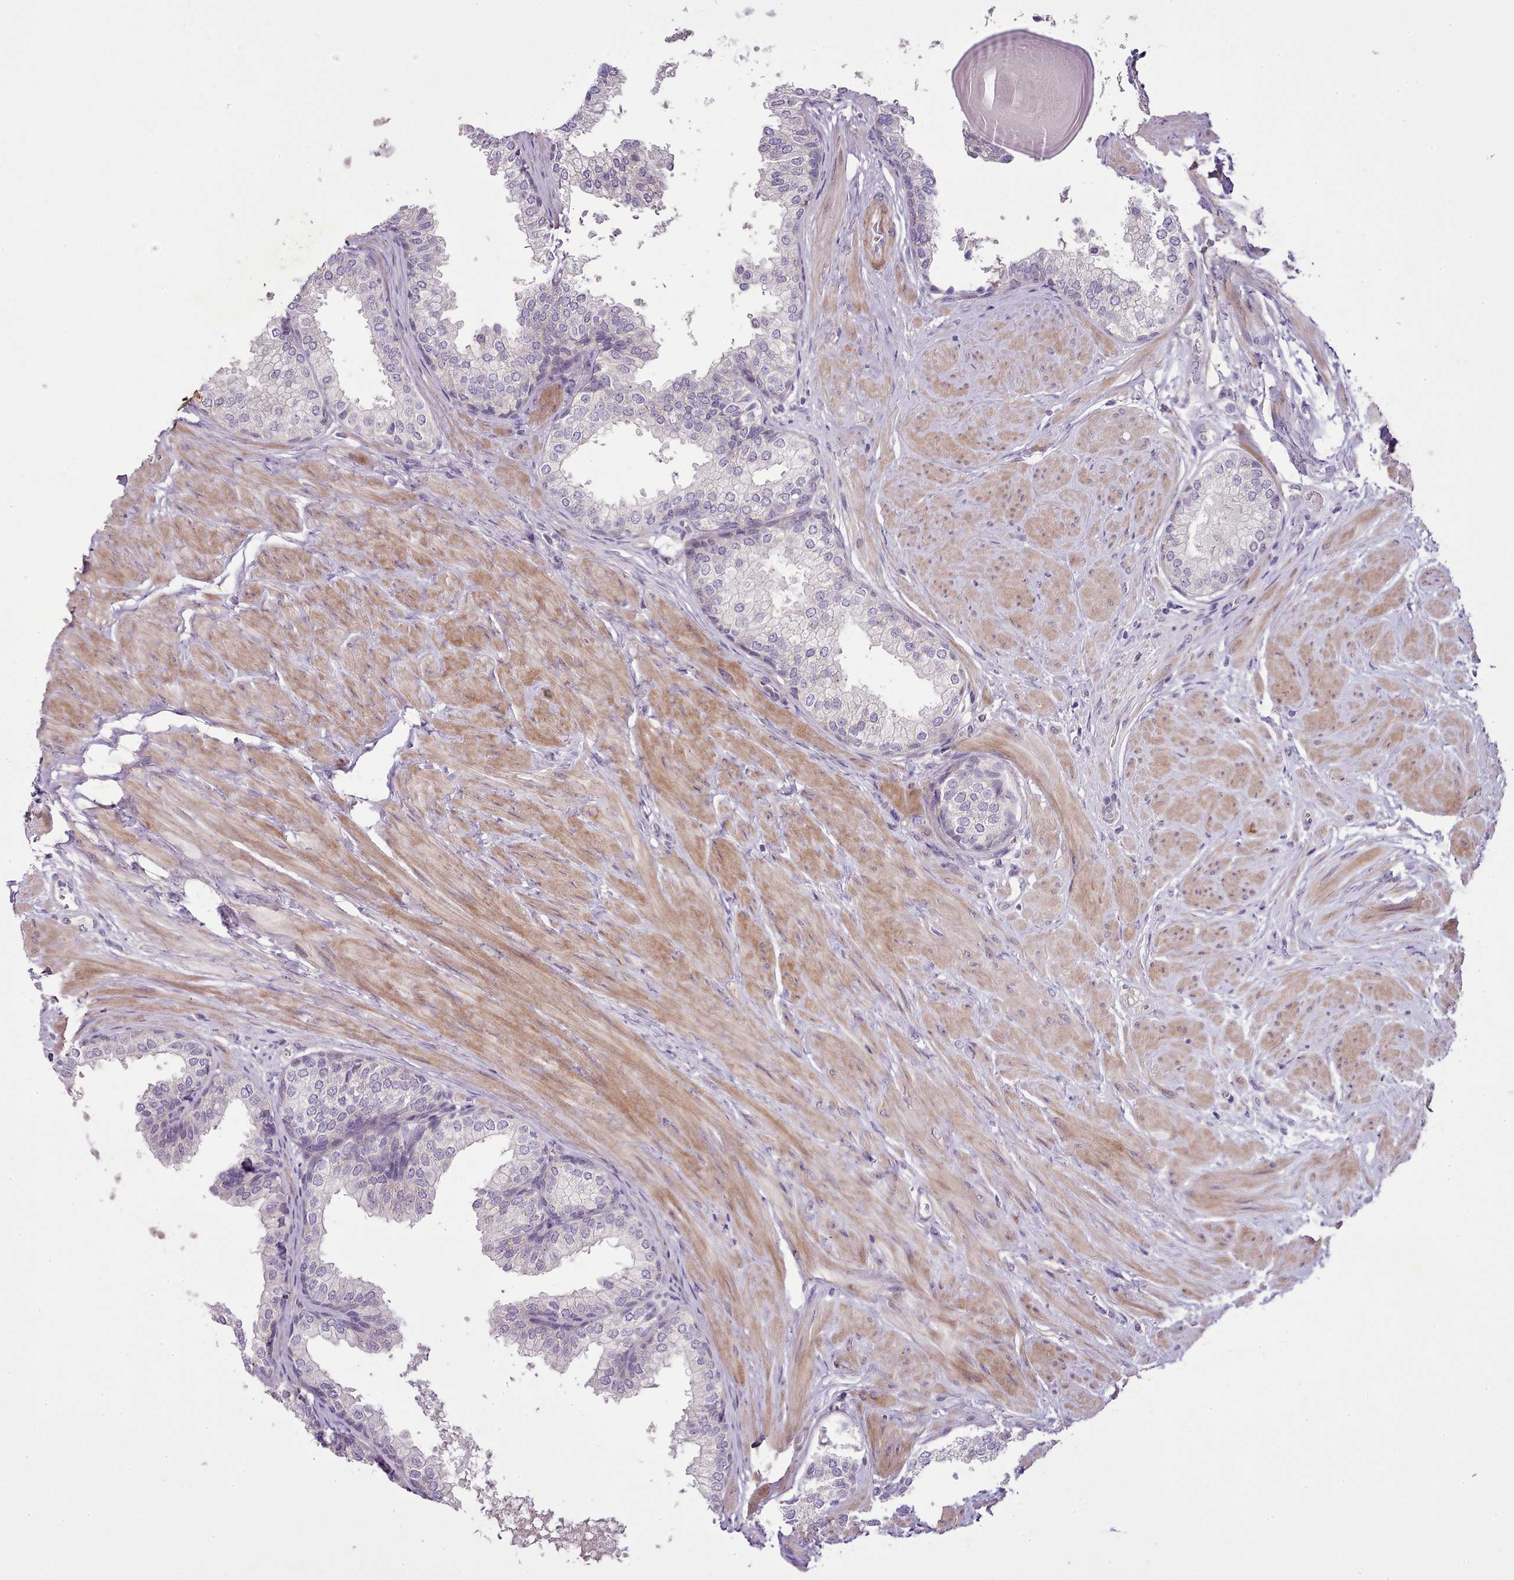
{"staining": {"intensity": "negative", "quantity": "none", "location": "none"}, "tissue": "prostate", "cell_type": "Glandular cells", "image_type": "normal", "snomed": [{"axis": "morphology", "description": "Normal tissue, NOS"}, {"axis": "topography", "description": "Prostate"}], "caption": "This is an immunohistochemistry micrograph of unremarkable human prostate. There is no expression in glandular cells.", "gene": "SETX", "patient": {"sex": "male", "age": 48}}